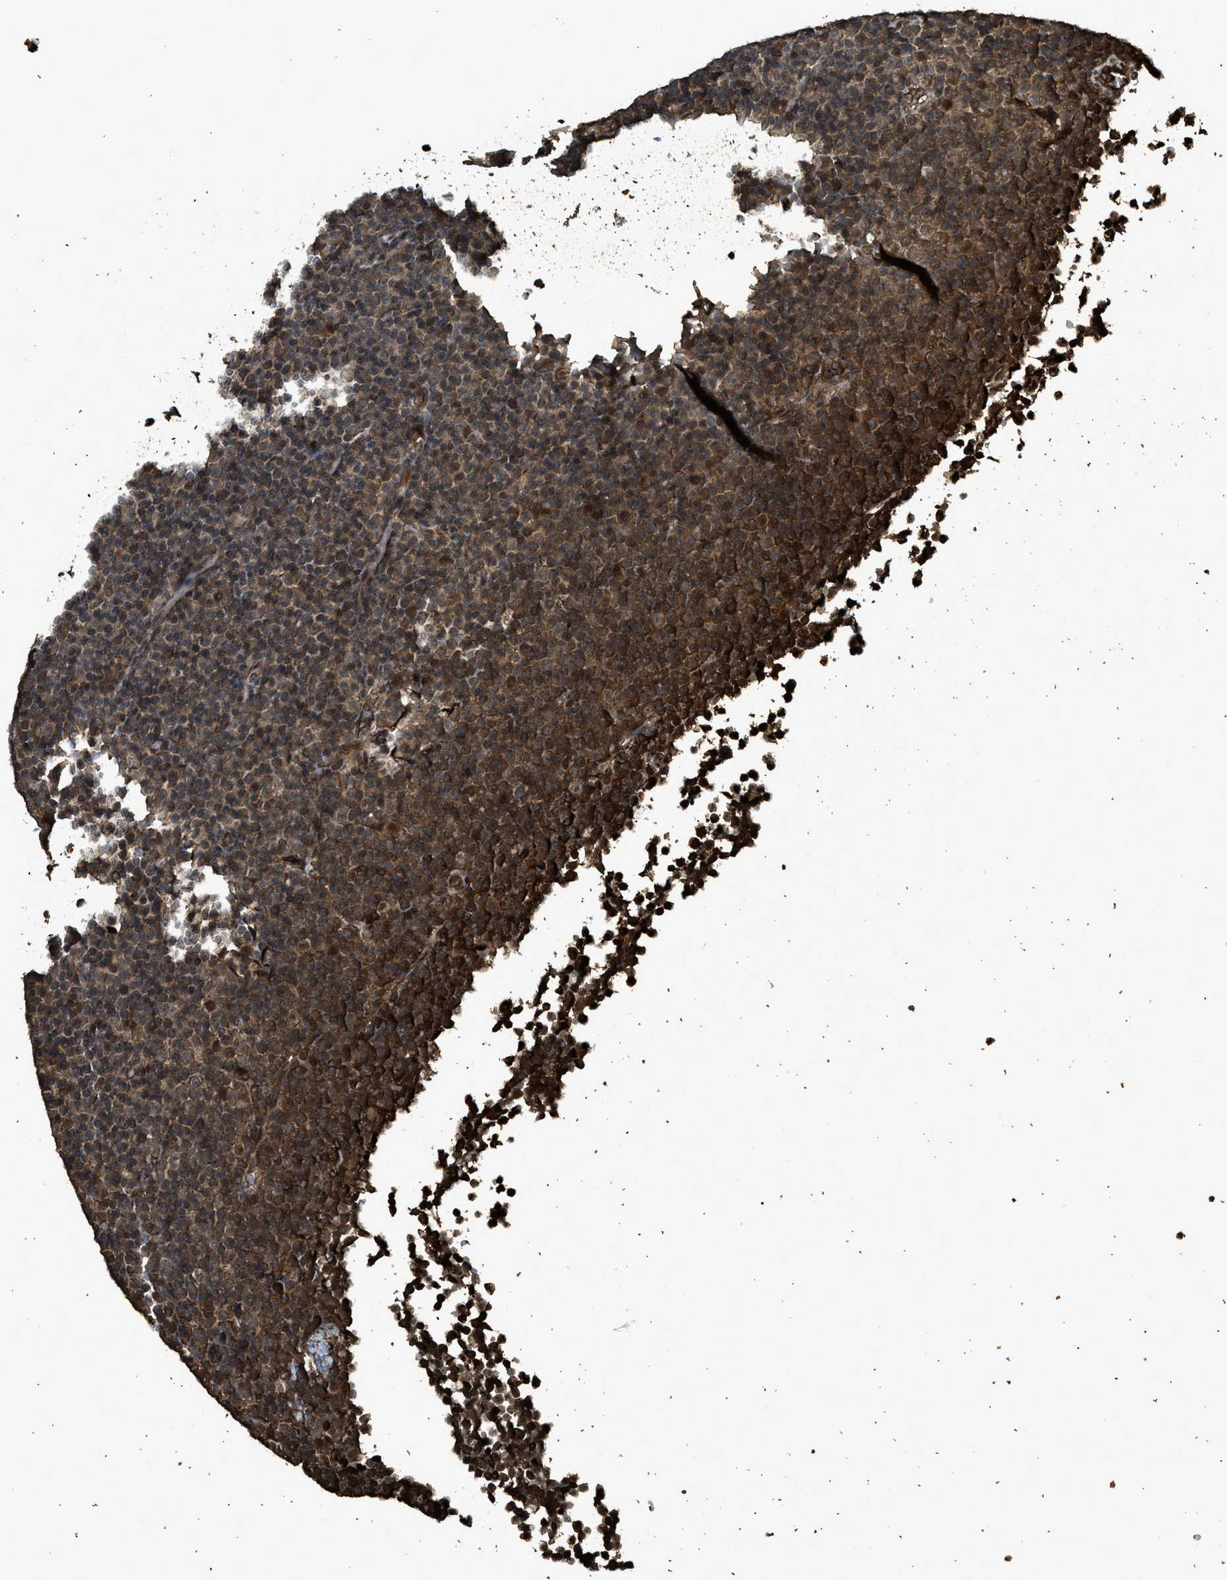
{"staining": {"intensity": "moderate", "quantity": ">75%", "location": "cytoplasmic/membranous,nuclear"}, "tissue": "lymphoma", "cell_type": "Tumor cells", "image_type": "cancer", "snomed": [{"axis": "morphology", "description": "Malignant lymphoma, non-Hodgkin's type, Low grade"}, {"axis": "topography", "description": "Lymph node"}], "caption": "High-magnification brightfield microscopy of low-grade malignant lymphoma, non-Hodgkin's type stained with DAB (3,3'-diaminobenzidine) (brown) and counterstained with hematoxylin (blue). tumor cells exhibit moderate cytoplasmic/membranous and nuclear expression is seen in approximately>75% of cells. (brown staining indicates protein expression, while blue staining denotes nuclei).", "gene": "MYBL2", "patient": {"sex": "female", "age": 67}}